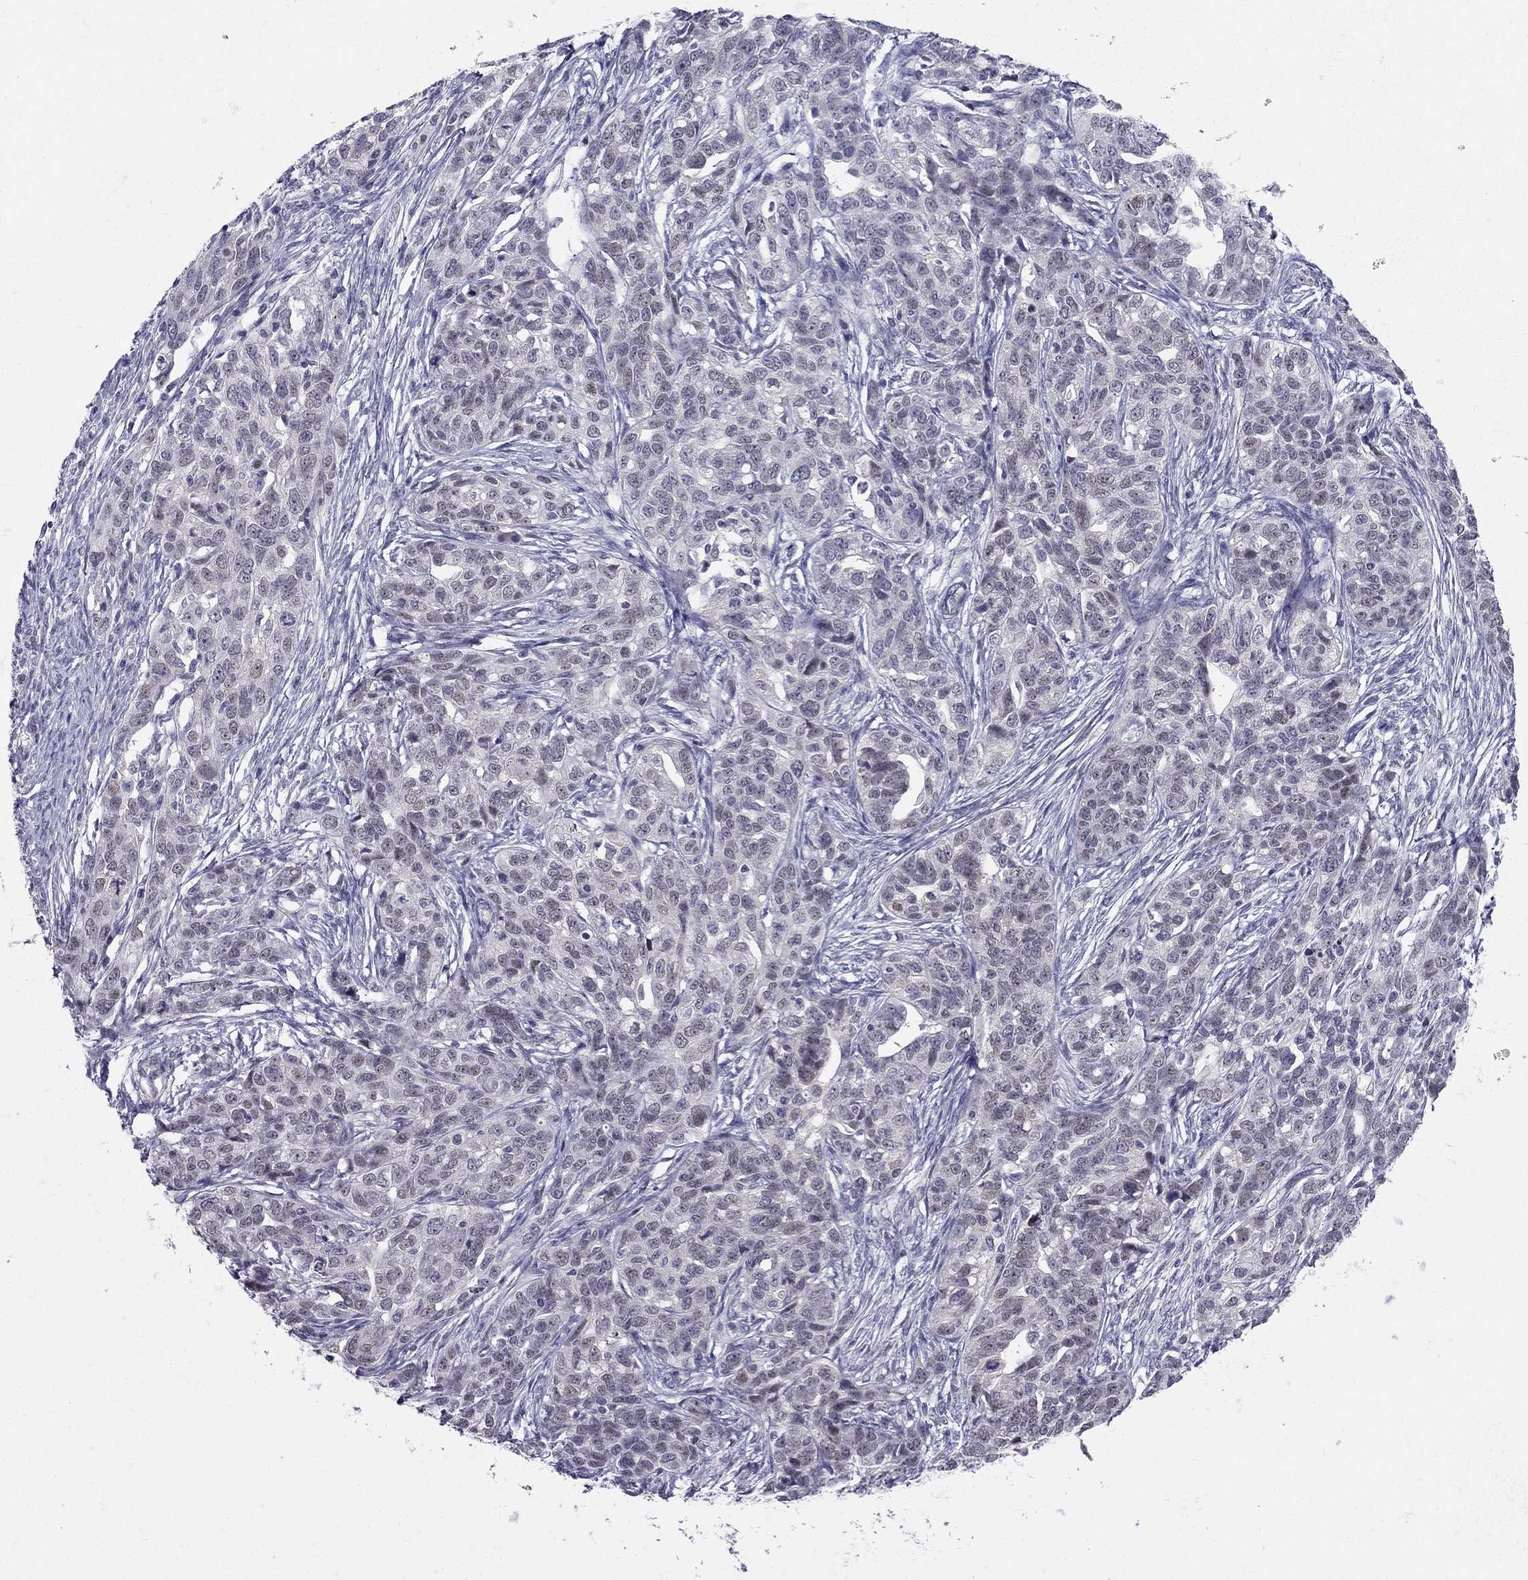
{"staining": {"intensity": "negative", "quantity": "none", "location": "none"}, "tissue": "ovarian cancer", "cell_type": "Tumor cells", "image_type": "cancer", "snomed": [{"axis": "morphology", "description": "Cystadenocarcinoma, serous, NOS"}, {"axis": "topography", "description": "Ovary"}], "caption": "IHC of human ovarian cancer reveals no staining in tumor cells.", "gene": "BAG5", "patient": {"sex": "female", "age": 71}}